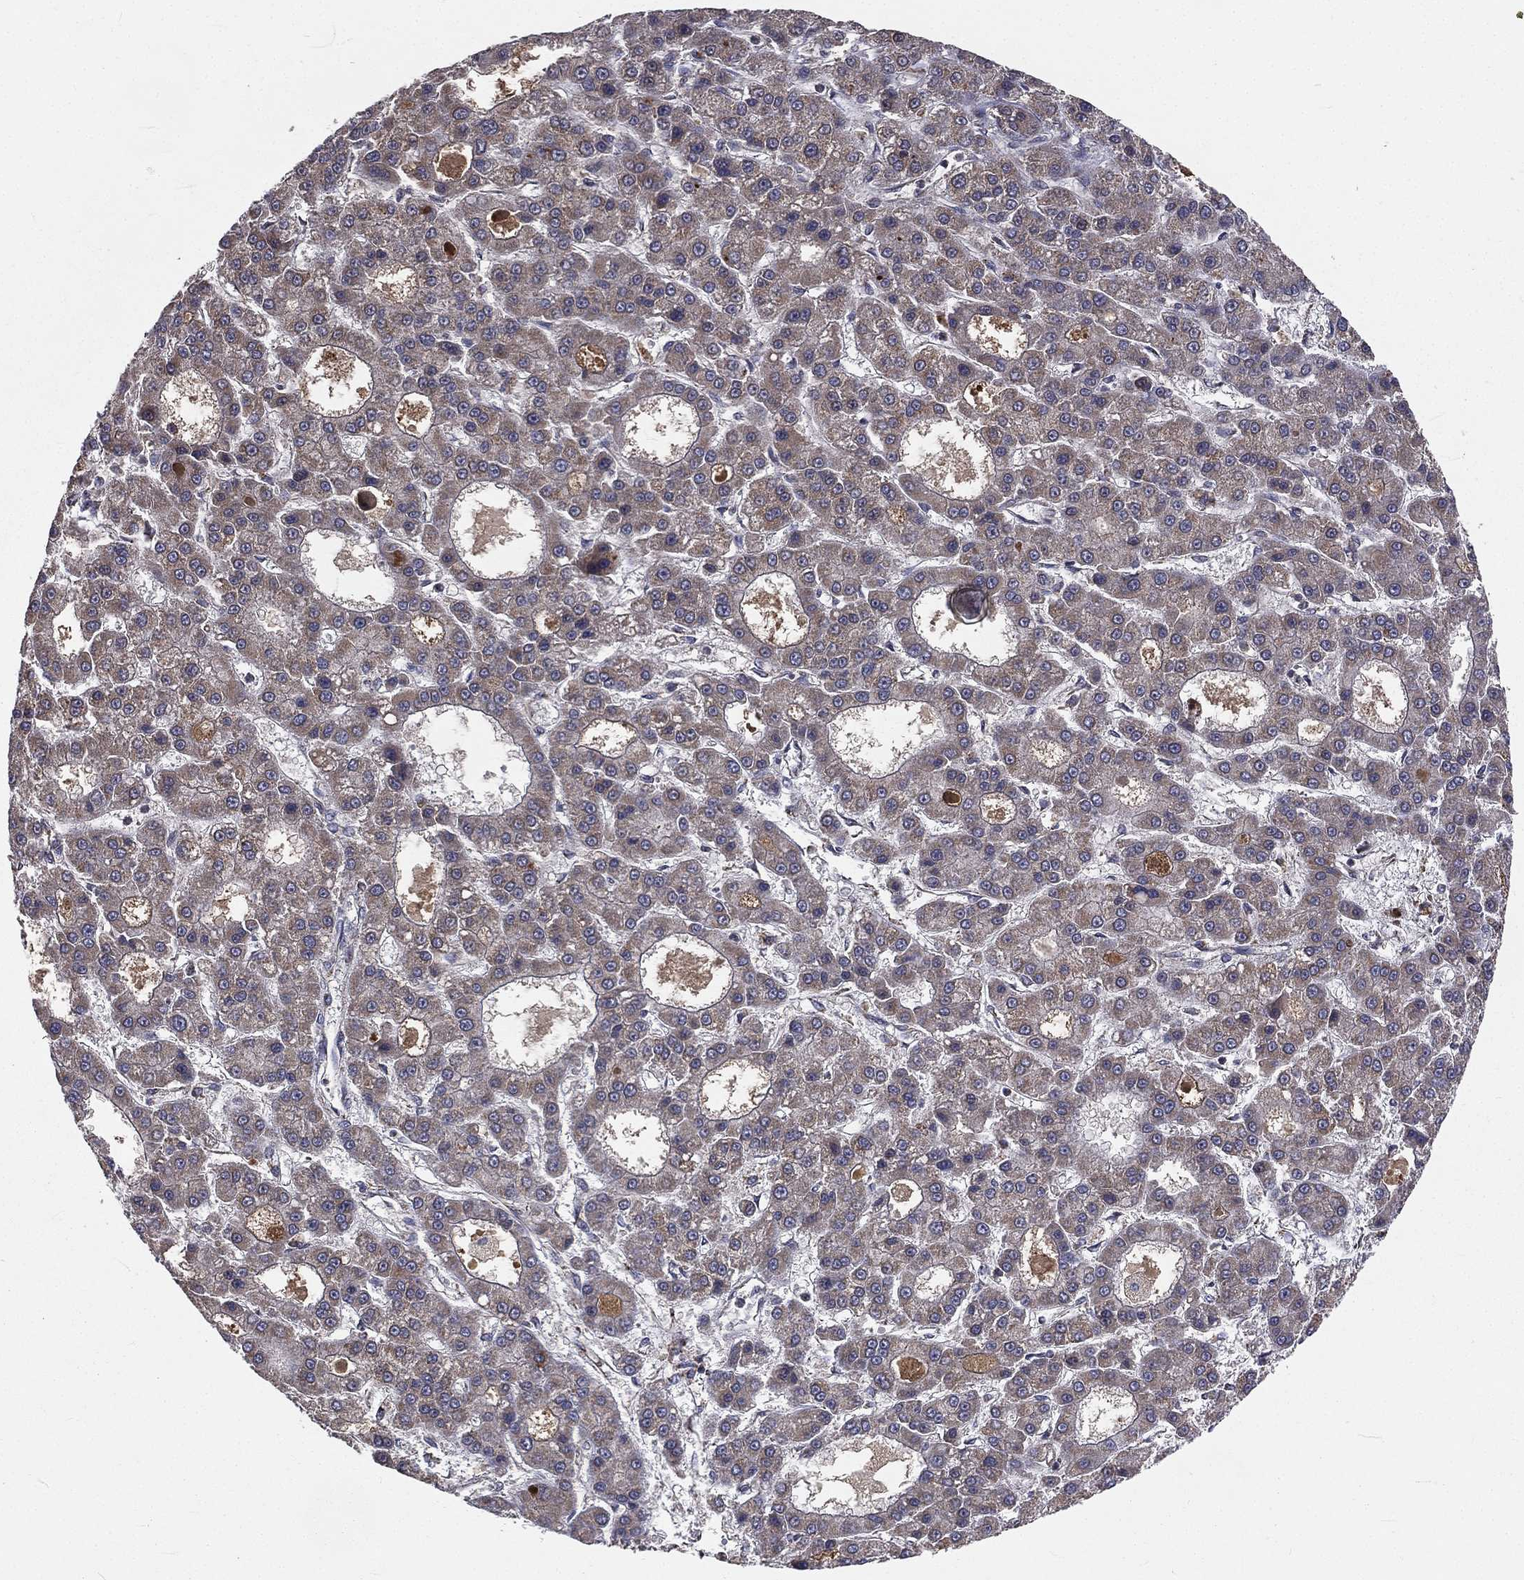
{"staining": {"intensity": "negative", "quantity": "none", "location": "none"}, "tissue": "liver cancer", "cell_type": "Tumor cells", "image_type": "cancer", "snomed": [{"axis": "morphology", "description": "Carcinoma, Hepatocellular, NOS"}, {"axis": "topography", "description": "Liver"}], "caption": "Immunohistochemistry (IHC) of hepatocellular carcinoma (liver) shows no staining in tumor cells.", "gene": "GPD1", "patient": {"sex": "male", "age": 70}}